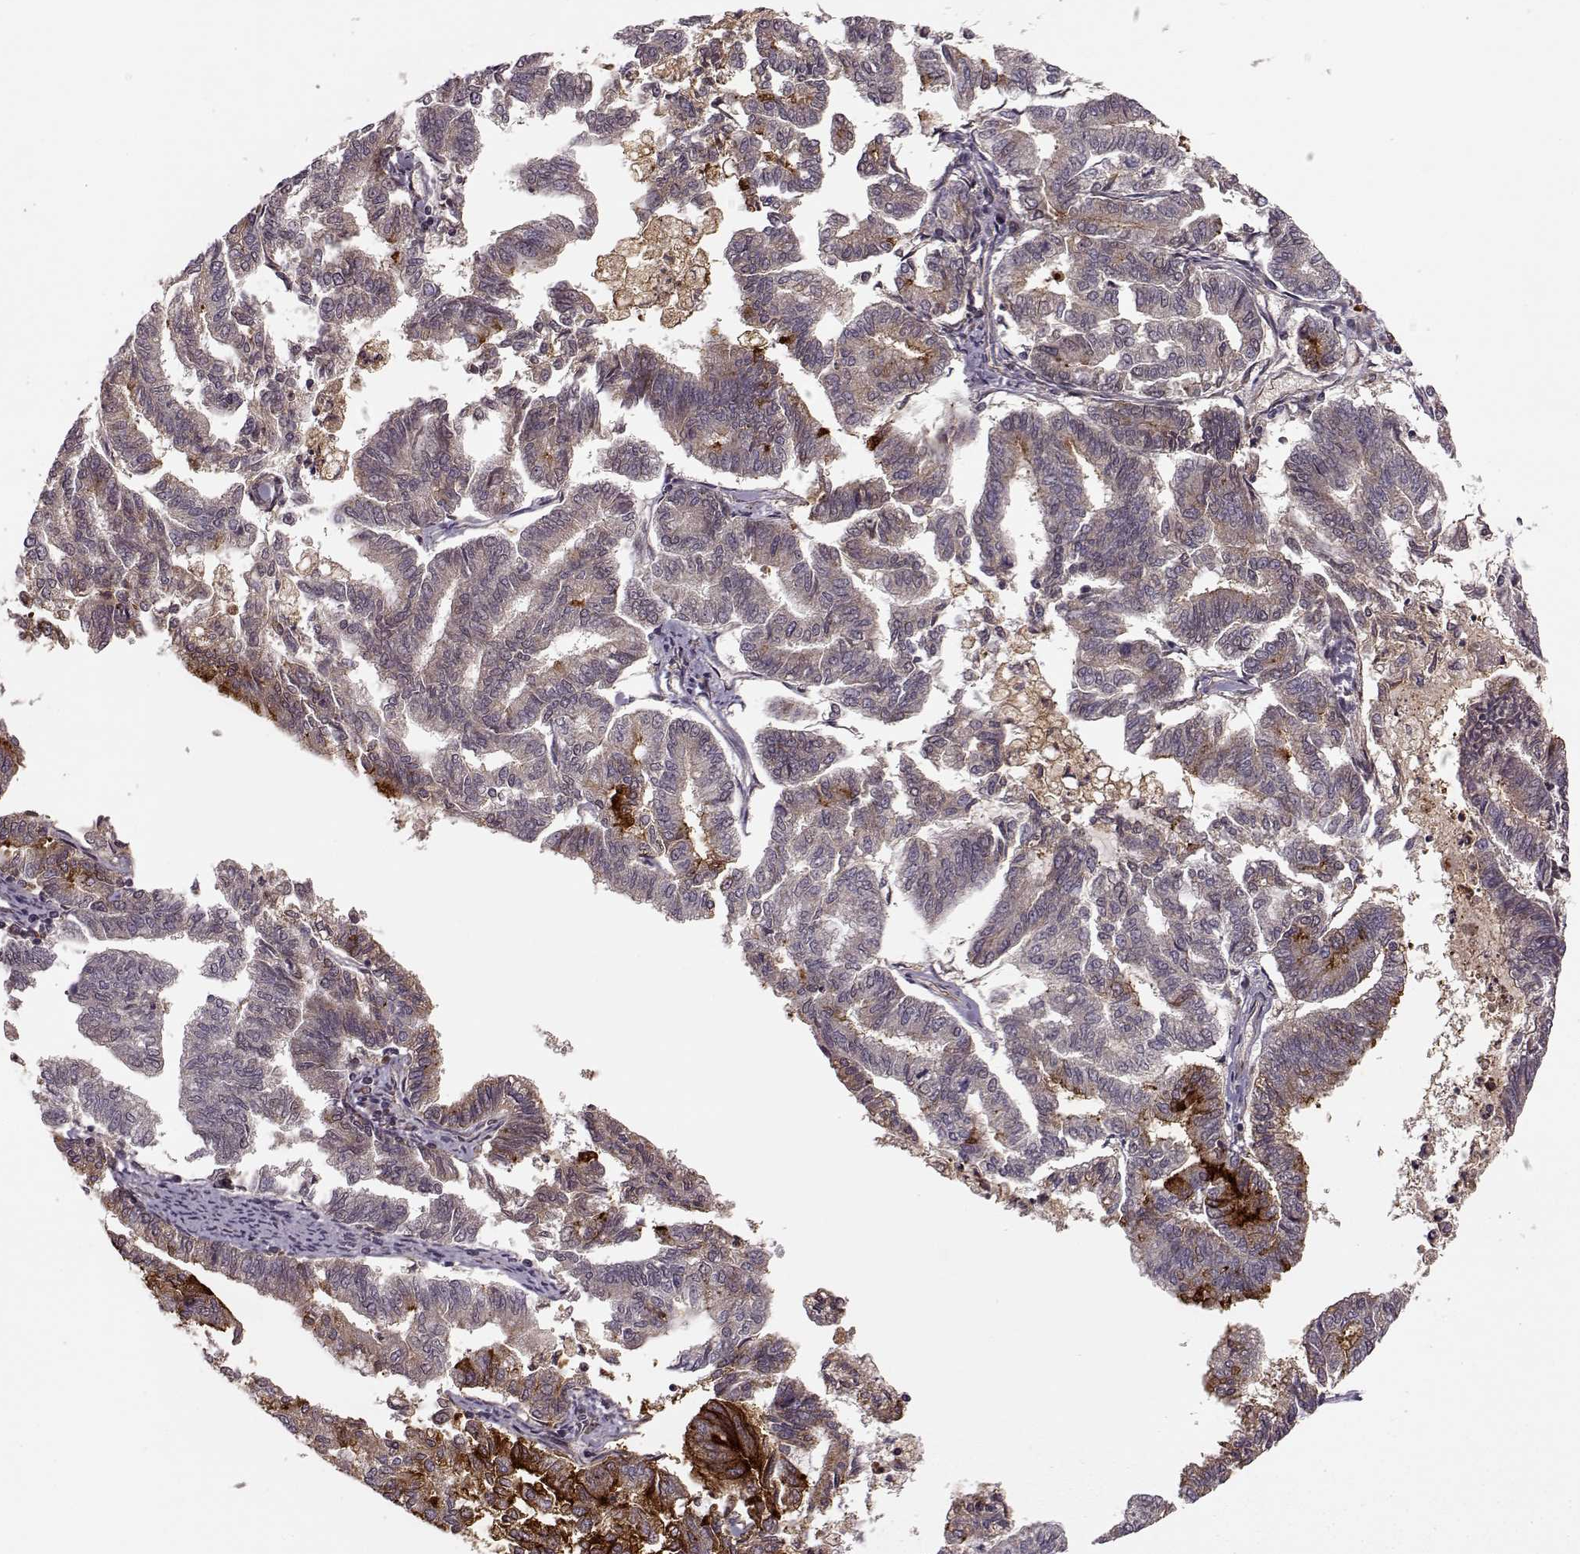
{"staining": {"intensity": "weak", "quantity": "<25%", "location": "cytoplasmic/membranous"}, "tissue": "endometrial cancer", "cell_type": "Tumor cells", "image_type": "cancer", "snomed": [{"axis": "morphology", "description": "Adenocarcinoma, NOS"}, {"axis": "topography", "description": "Endometrium"}], "caption": "Immunohistochemistry histopathology image of endometrial cancer stained for a protein (brown), which shows no staining in tumor cells.", "gene": "YIPF5", "patient": {"sex": "female", "age": 79}}